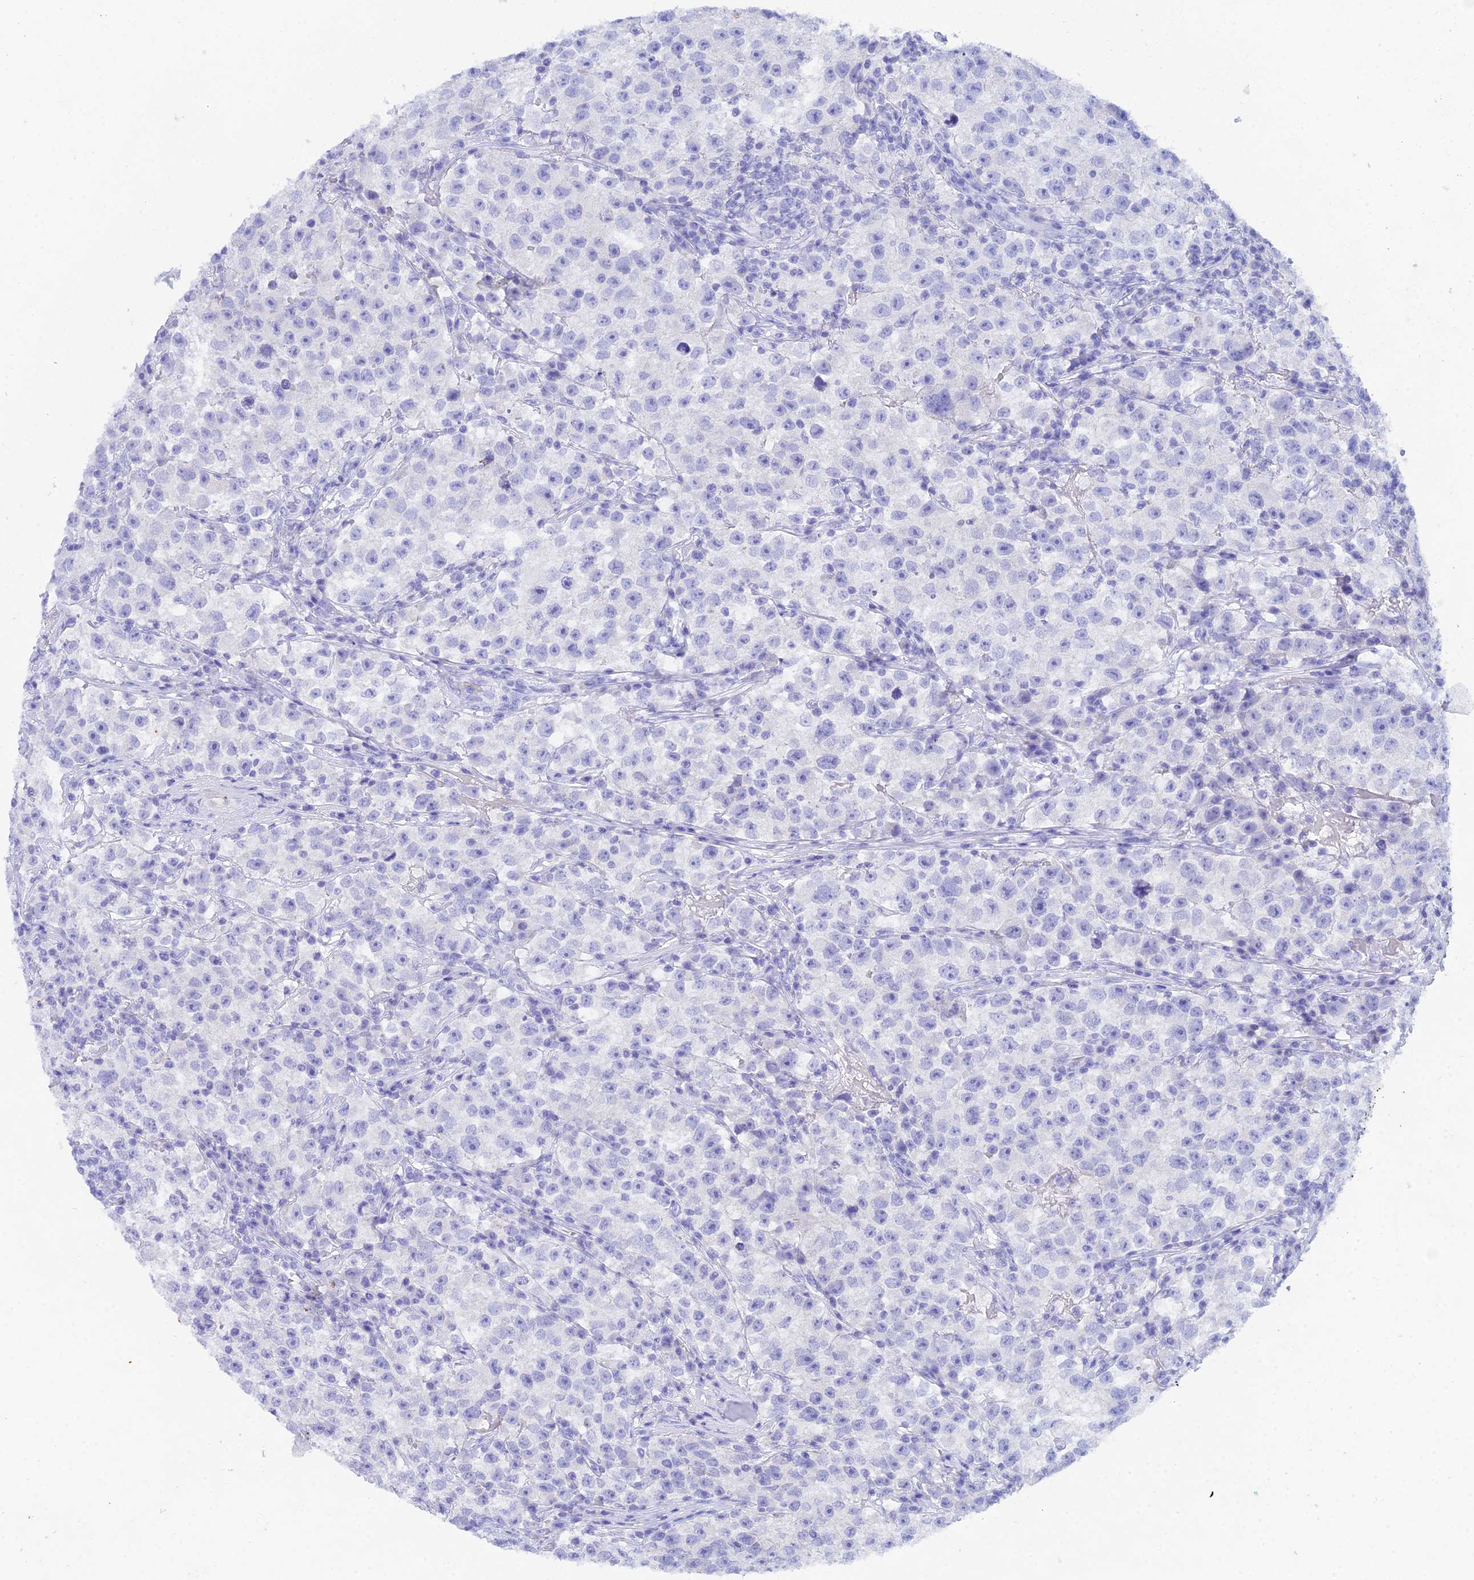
{"staining": {"intensity": "negative", "quantity": "none", "location": "none"}, "tissue": "testis cancer", "cell_type": "Tumor cells", "image_type": "cancer", "snomed": [{"axis": "morphology", "description": "Seminoma, NOS"}, {"axis": "topography", "description": "Testis"}], "caption": "Testis seminoma stained for a protein using immunohistochemistry displays no staining tumor cells.", "gene": "REG1A", "patient": {"sex": "male", "age": 22}}